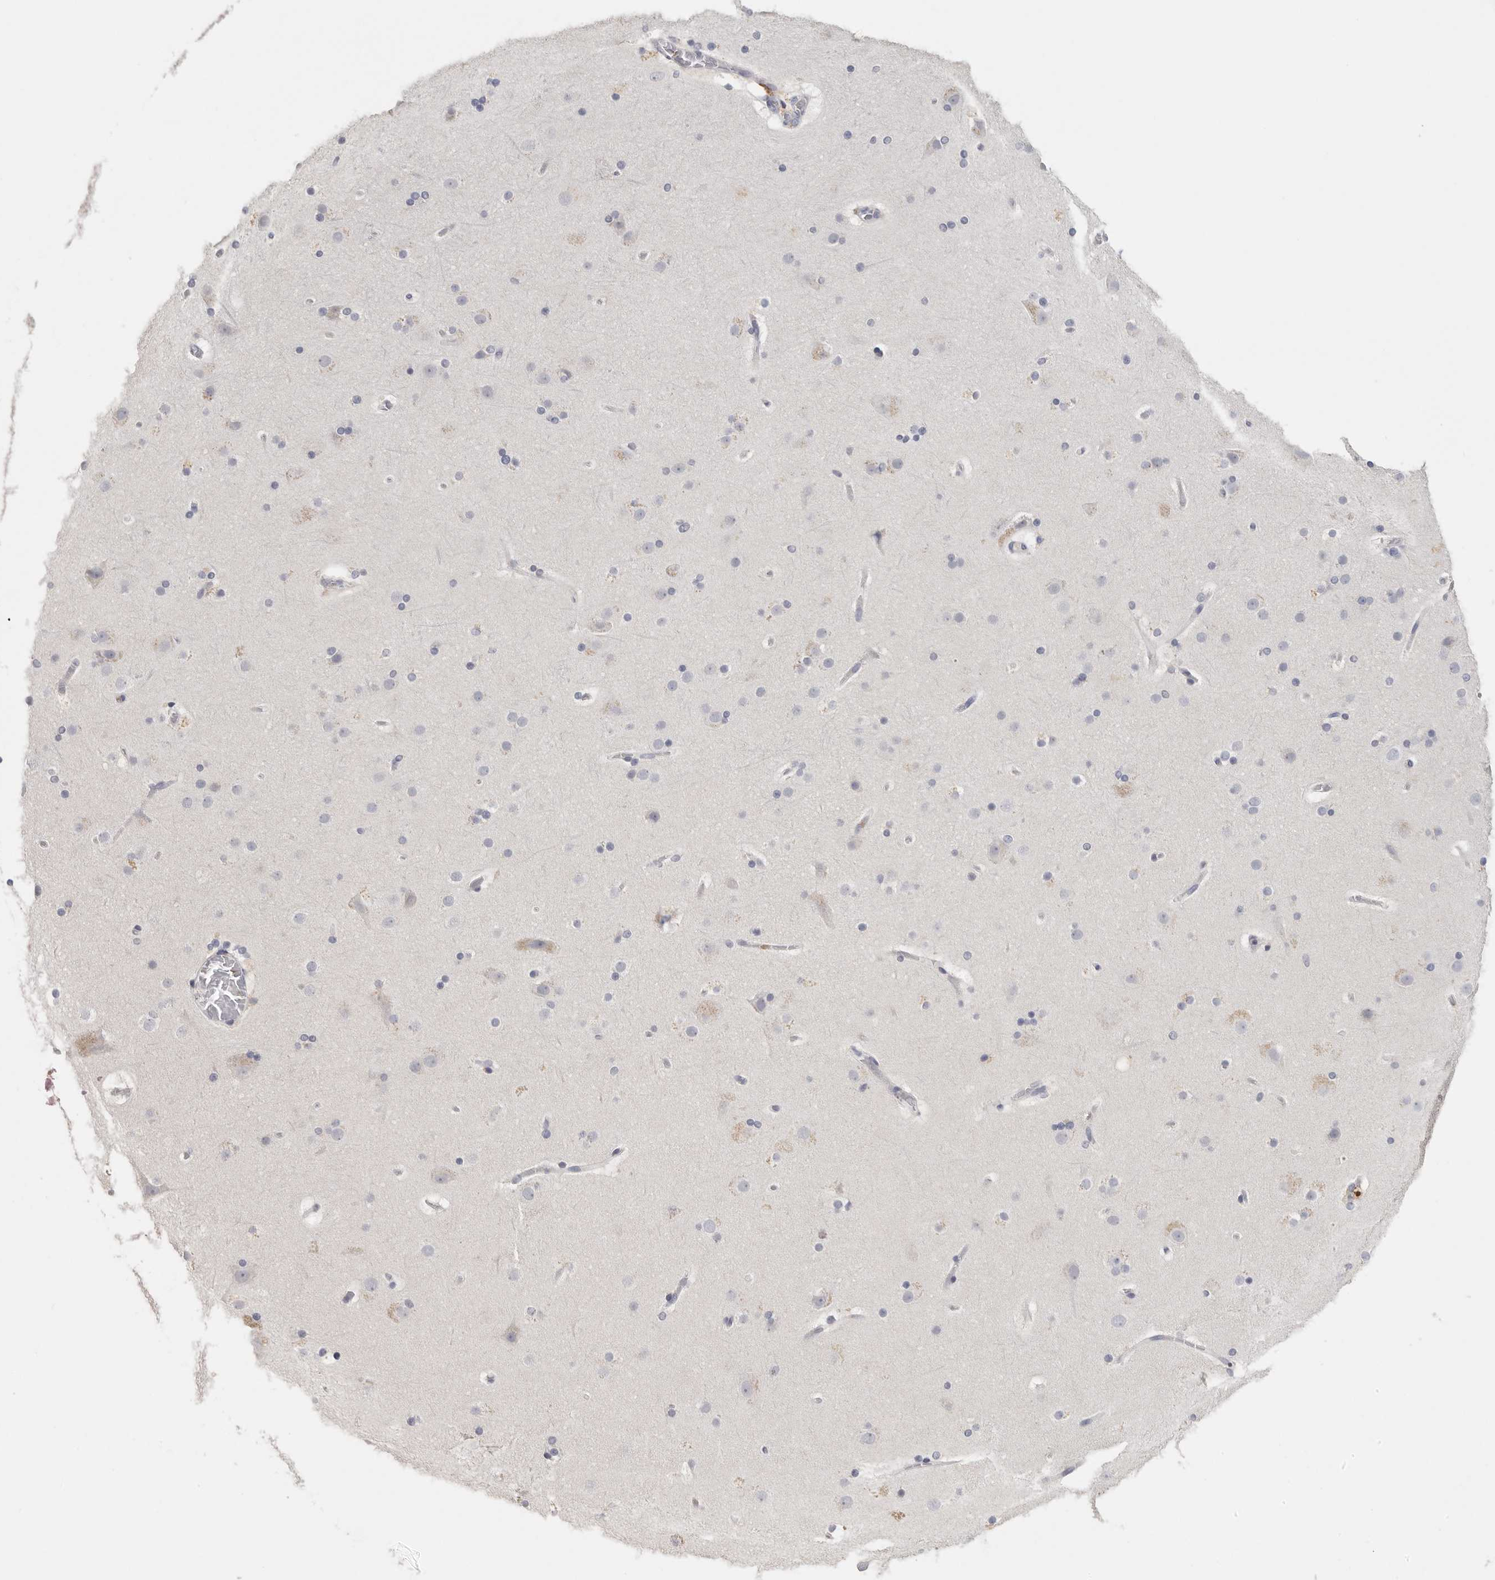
{"staining": {"intensity": "negative", "quantity": "none", "location": "none"}, "tissue": "cerebral cortex", "cell_type": "Endothelial cells", "image_type": "normal", "snomed": [{"axis": "morphology", "description": "Normal tissue, NOS"}, {"axis": "topography", "description": "Cerebral cortex"}], "caption": "This is an IHC histopathology image of normal cerebral cortex. There is no staining in endothelial cells.", "gene": "DNAJC11", "patient": {"sex": "male", "age": 57}}